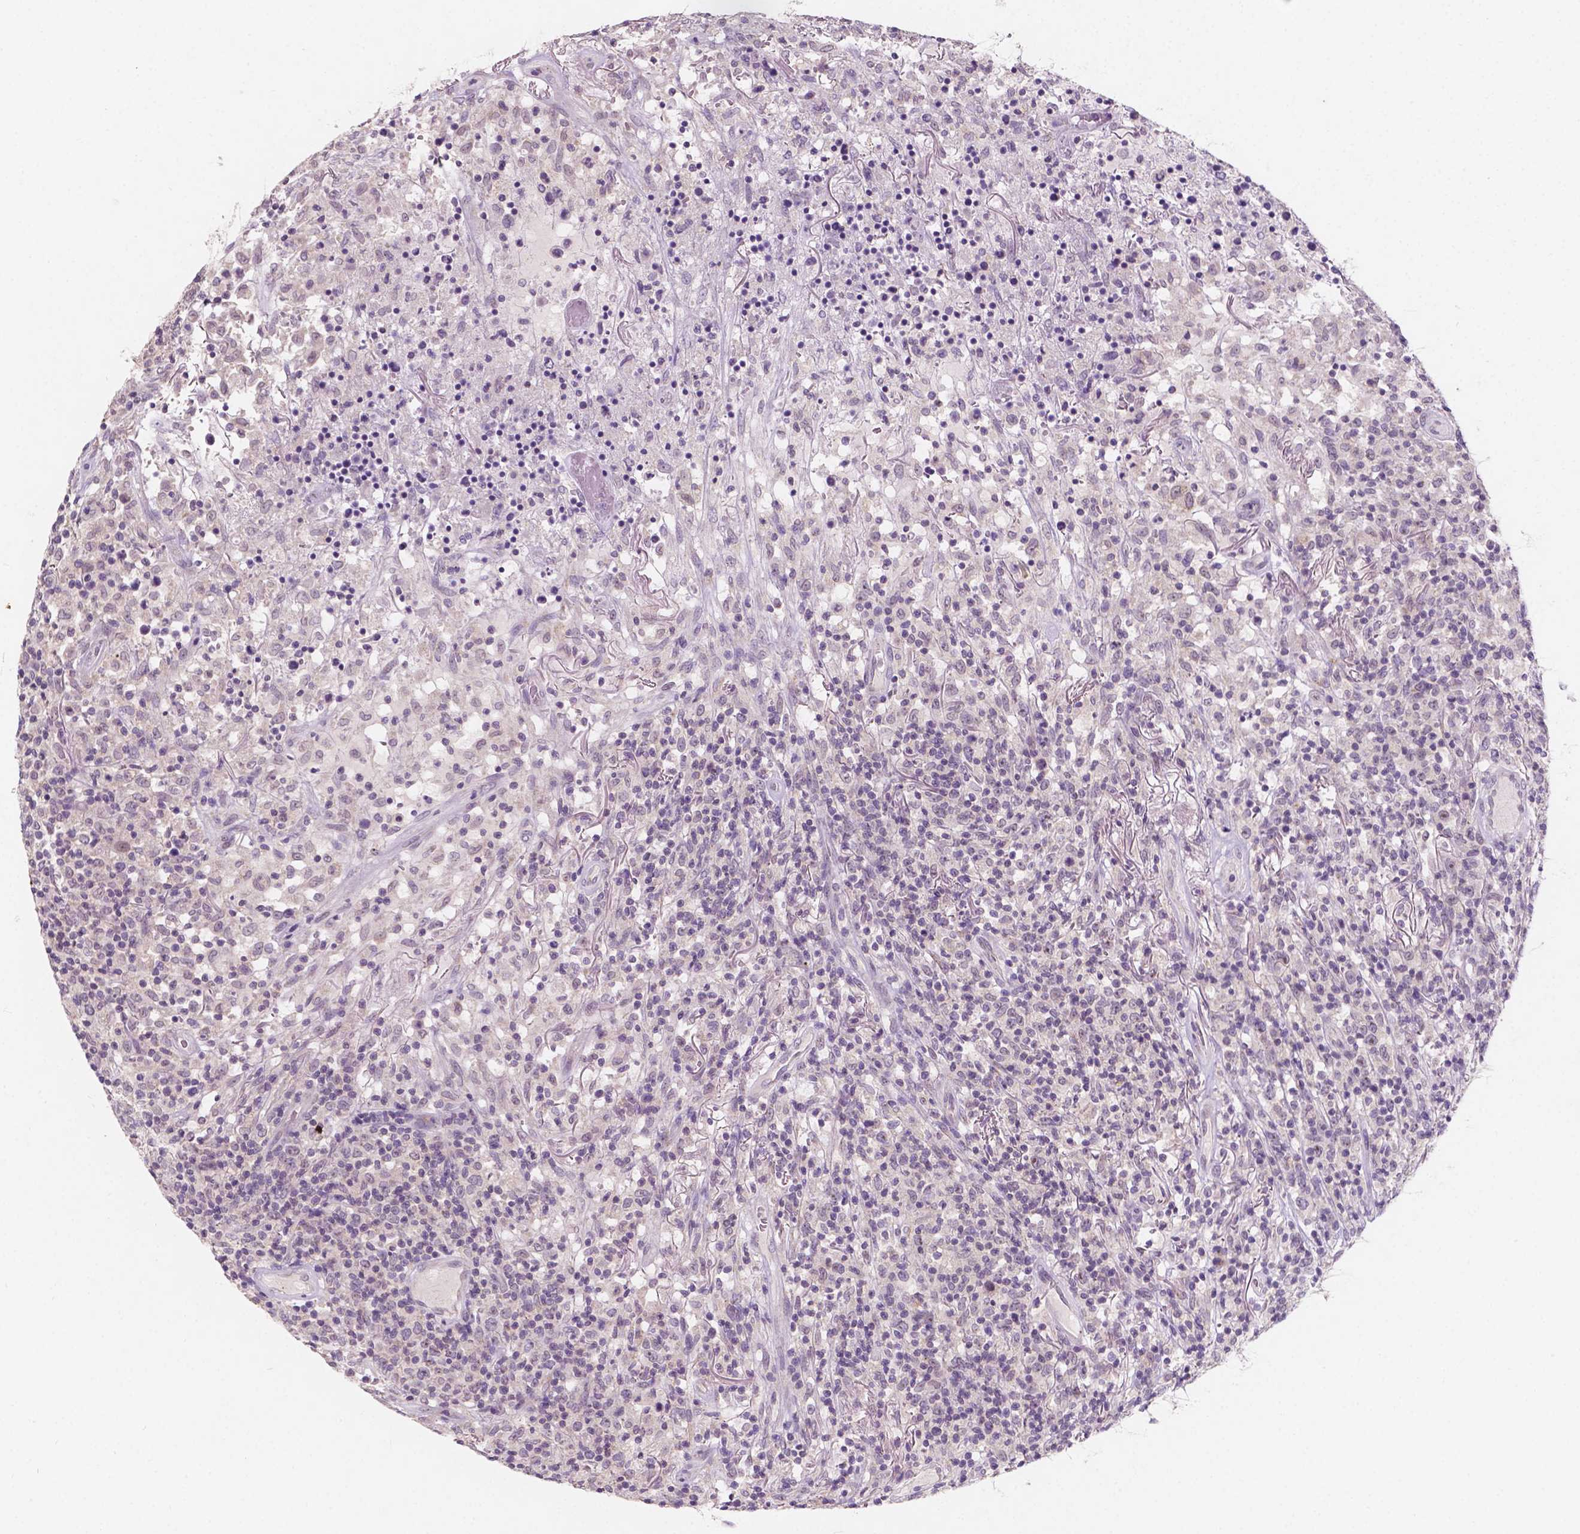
{"staining": {"intensity": "negative", "quantity": "none", "location": "none"}, "tissue": "lymphoma", "cell_type": "Tumor cells", "image_type": "cancer", "snomed": [{"axis": "morphology", "description": "Malignant lymphoma, non-Hodgkin's type, High grade"}, {"axis": "topography", "description": "Lung"}], "caption": "Protein analysis of high-grade malignant lymphoma, non-Hodgkin's type exhibits no significant expression in tumor cells. (Brightfield microscopy of DAB (3,3'-diaminobenzidine) immunohistochemistry at high magnification).", "gene": "SIRT2", "patient": {"sex": "male", "age": 79}}